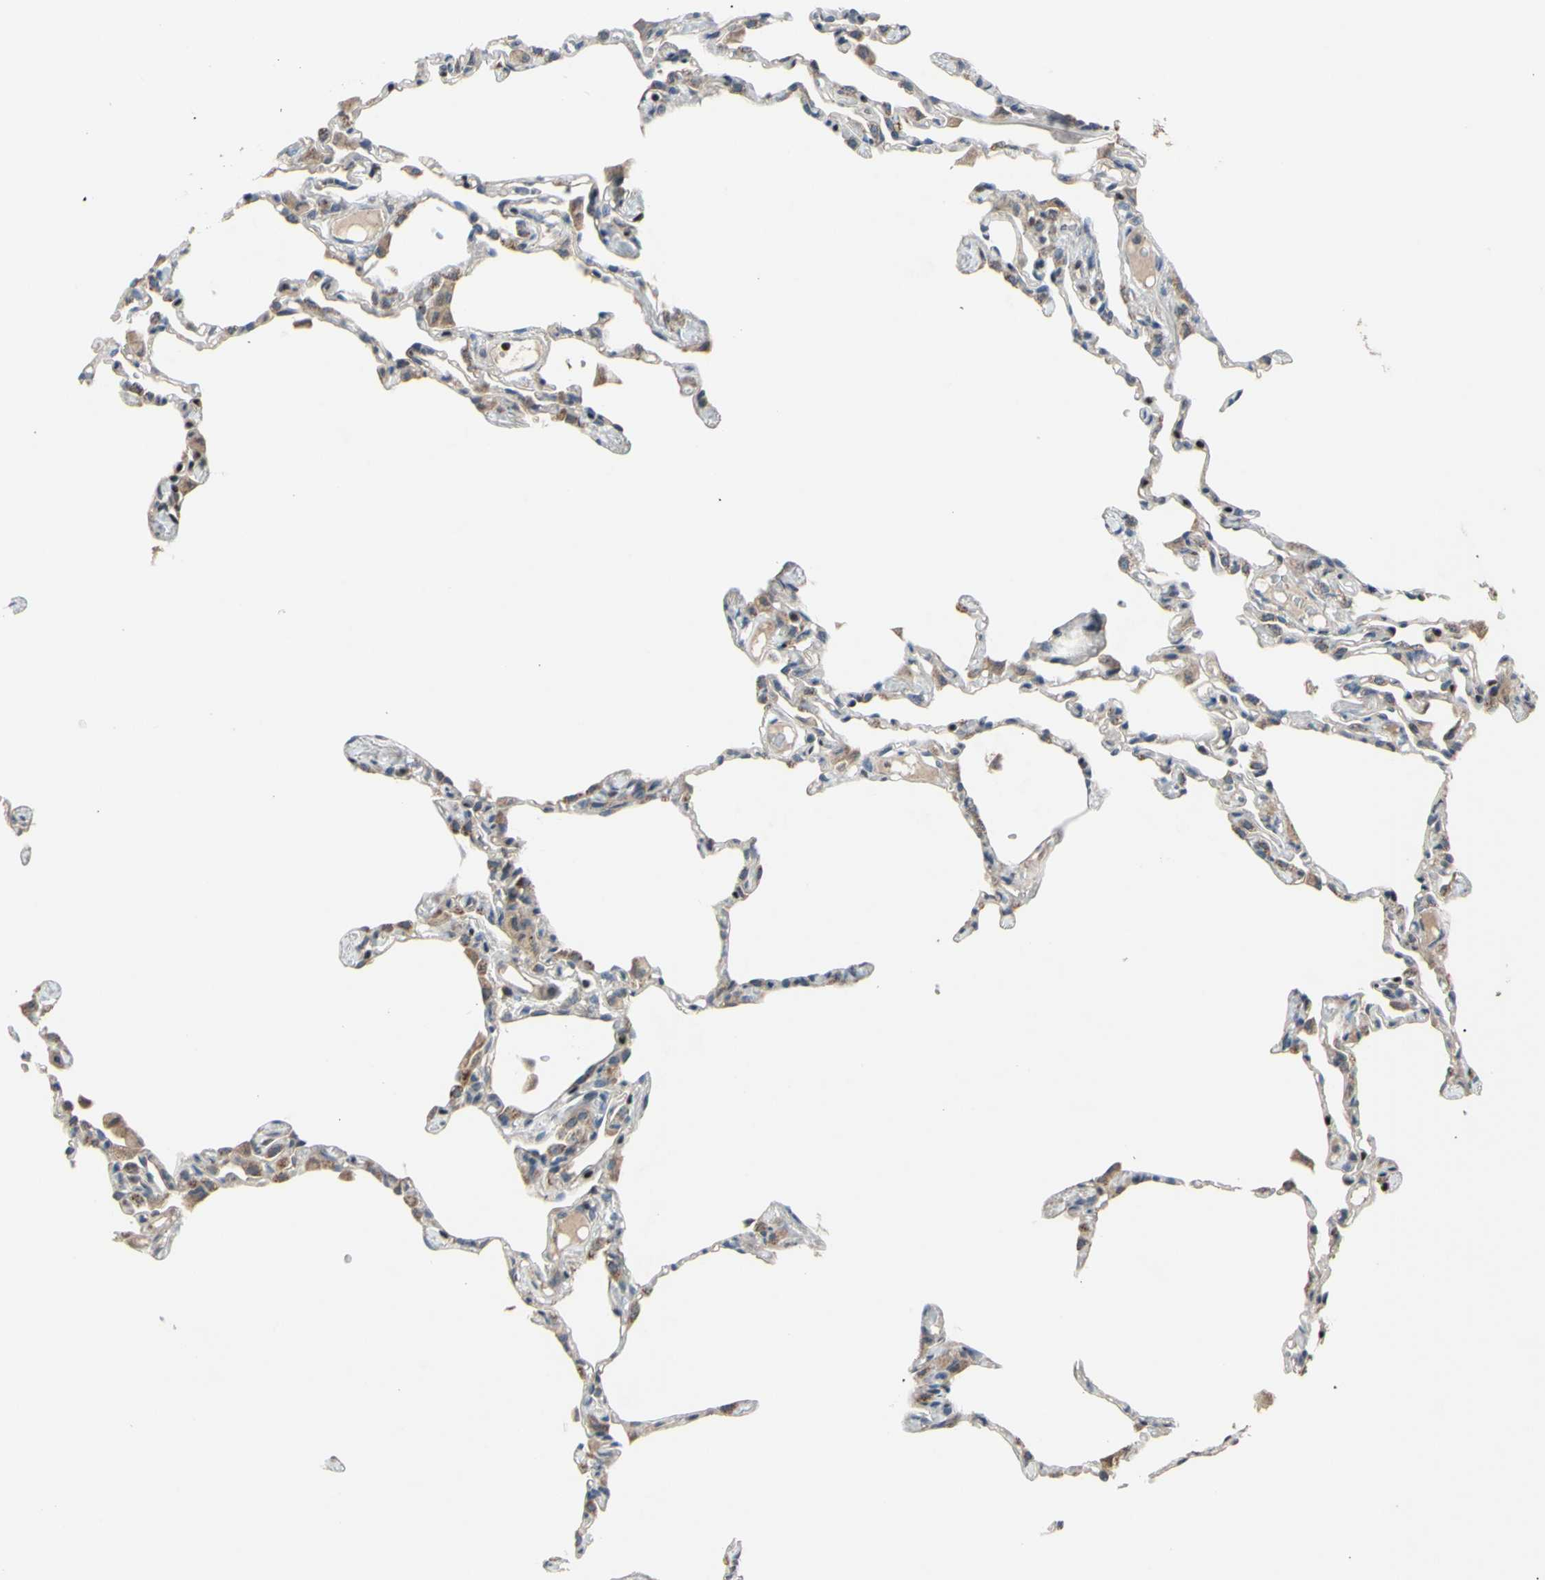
{"staining": {"intensity": "moderate", "quantity": "<25%", "location": "cytoplasmic/membranous,nuclear"}, "tissue": "lung", "cell_type": "Alveolar cells", "image_type": "normal", "snomed": [{"axis": "morphology", "description": "Normal tissue, NOS"}, {"axis": "topography", "description": "Lung"}], "caption": "DAB immunohistochemical staining of normal lung demonstrates moderate cytoplasmic/membranous,nuclear protein positivity in approximately <25% of alveolar cells. Nuclei are stained in blue.", "gene": "SP4", "patient": {"sex": "female", "age": 49}}